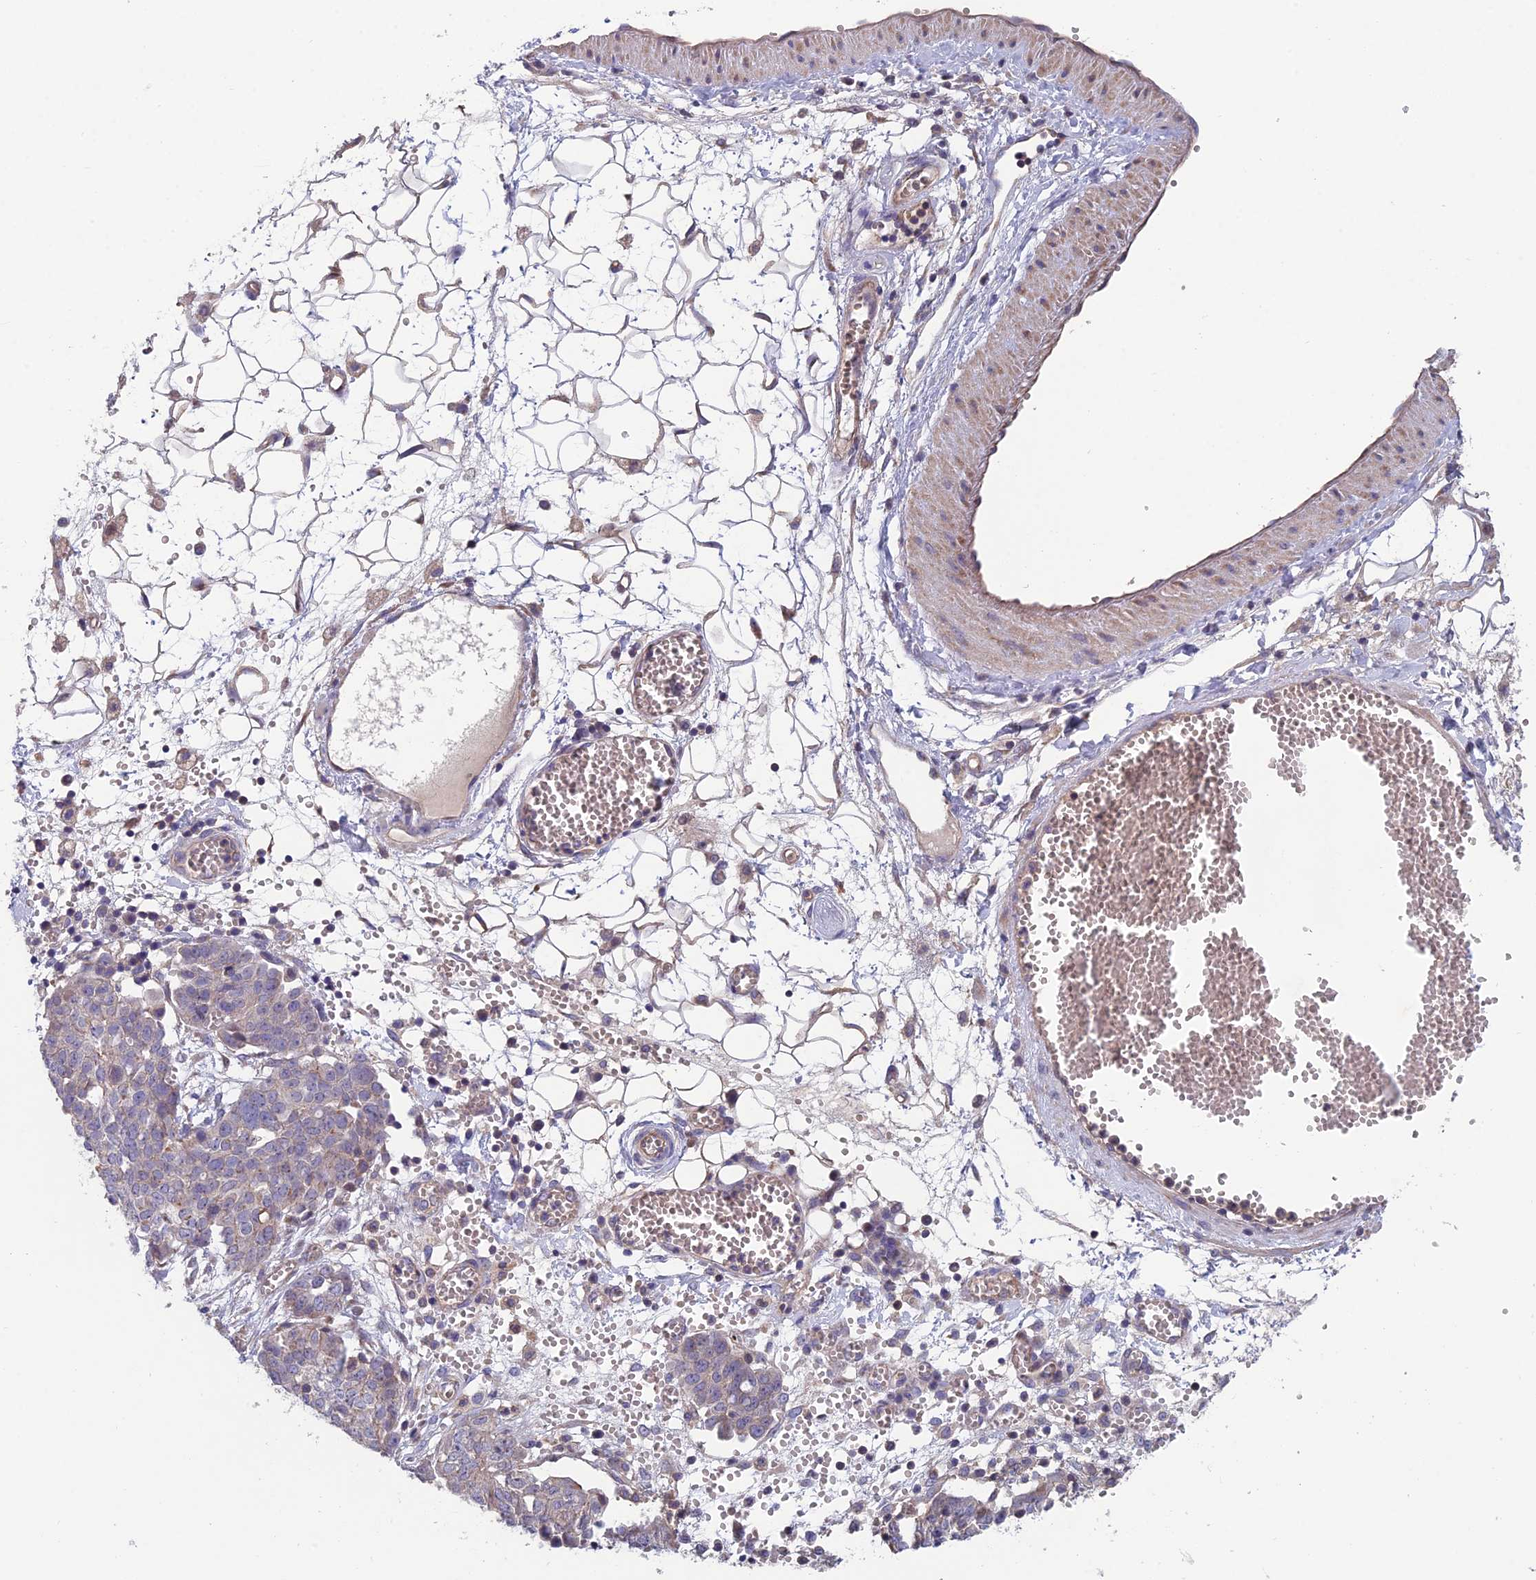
{"staining": {"intensity": "weak", "quantity": "<25%", "location": "cytoplasmic/membranous"}, "tissue": "ovarian cancer", "cell_type": "Tumor cells", "image_type": "cancer", "snomed": [{"axis": "morphology", "description": "Cystadenocarcinoma, serous, NOS"}, {"axis": "topography", "description": "Soft tissue"}, {"axis": "topography", "description": "Ovary"}], "caption": "Immunohistochemistry (IHC) photomicrograph of ovarian serous cystadenocarcinoma stained for a protein (brown), which reveals no expression in tumor cells.", "gene": "USP37", "patient": {"sex": "female", "age": 57}}